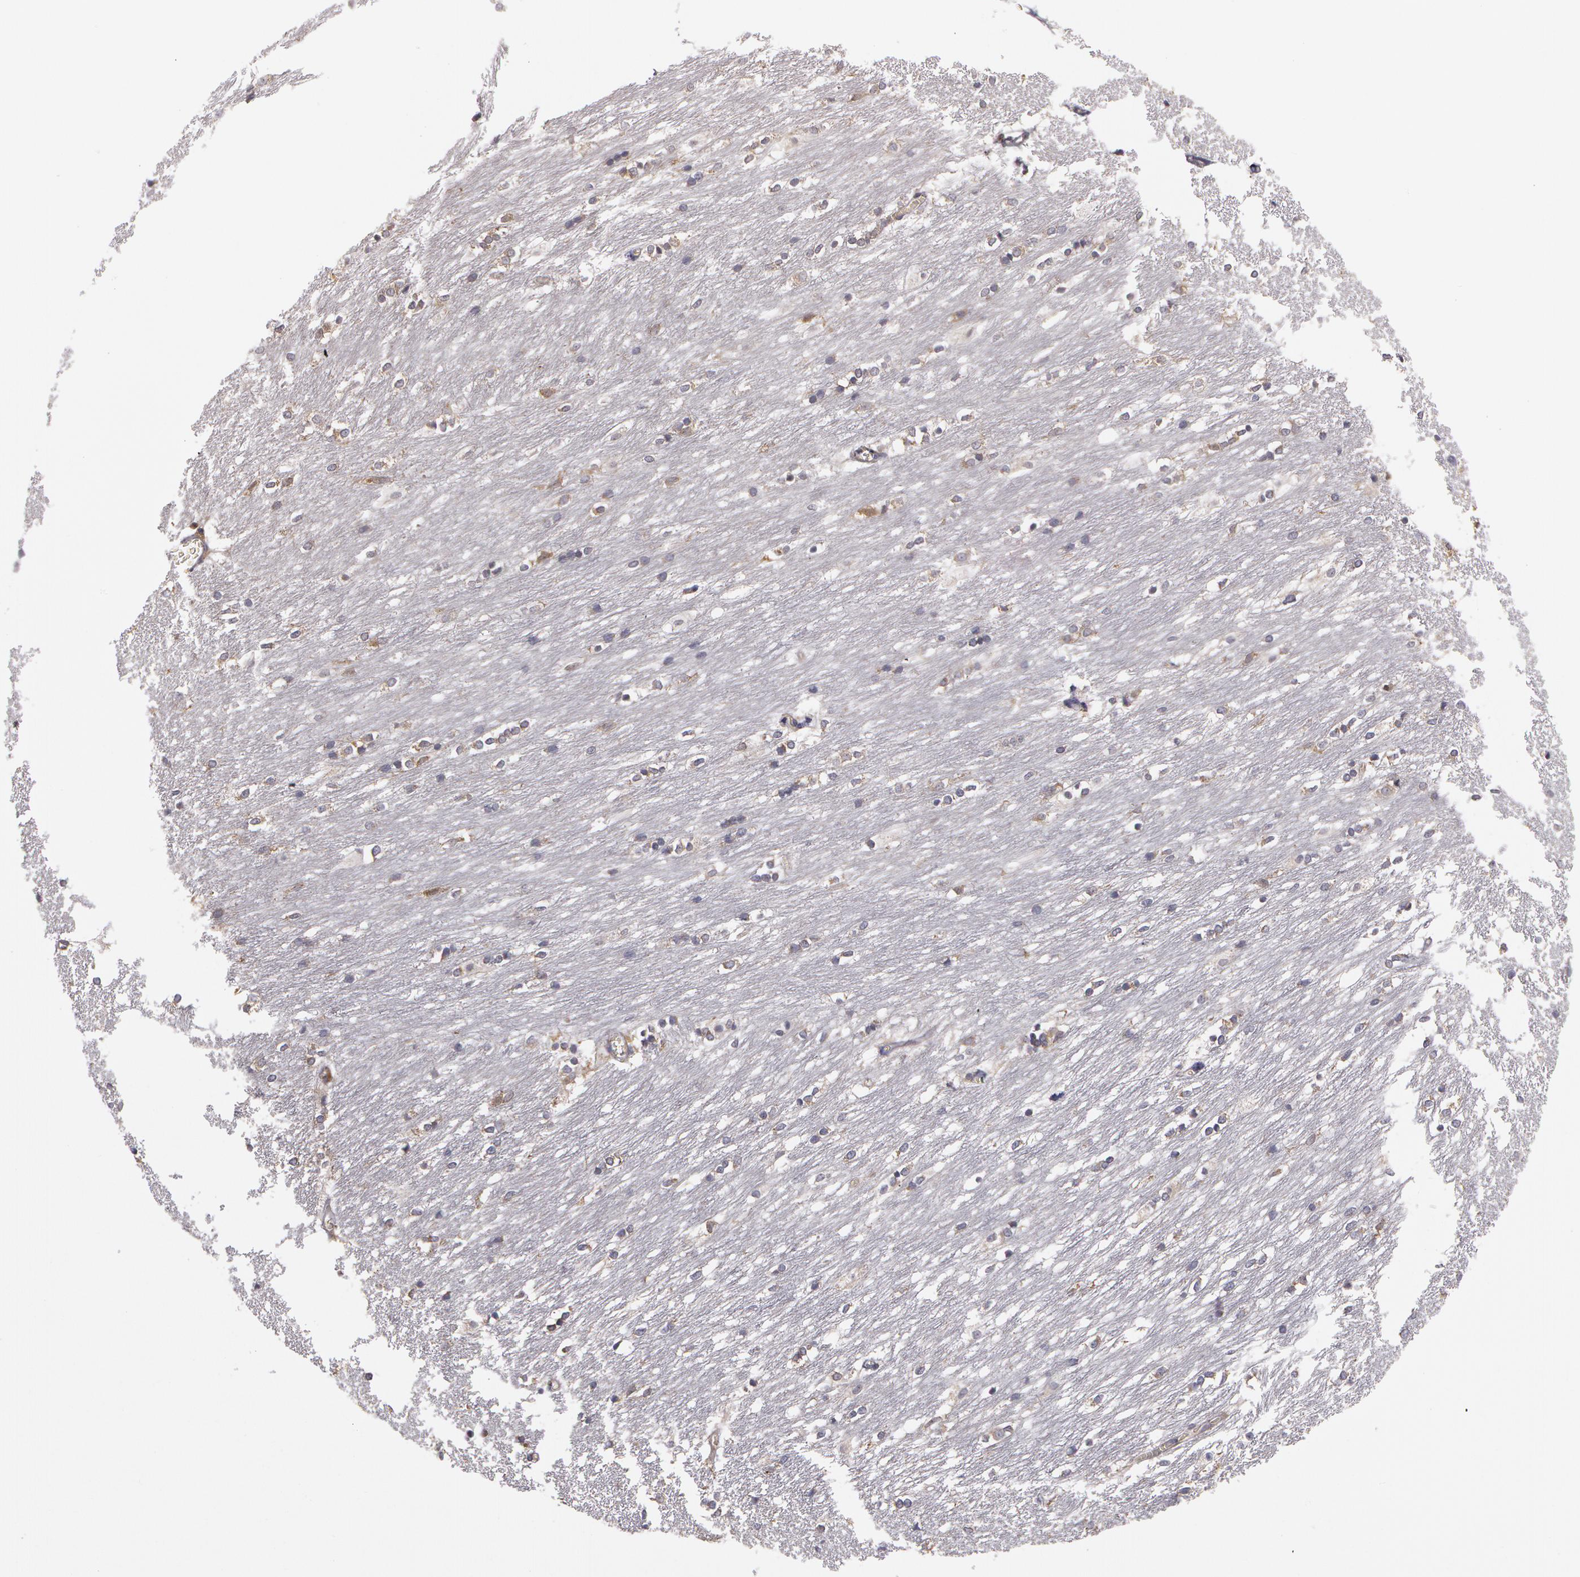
{"staining": {"intensity": "negative", "quantity": "none", "location": "none"}, "tissue": "caudate", "cell_type": "Glial cells", "image_type": "normal", "snomed": [{"axis": "morphology", "description": "Normal tissue, NOS"}, {"axis": "topography", "description": "Lateral ventricle wall"}], "caption": "The micrograph demonstrates no staining of glial cells in normal caudate.", "gene": "NEK9", "patient": {"sex": "female", "age": 19}}